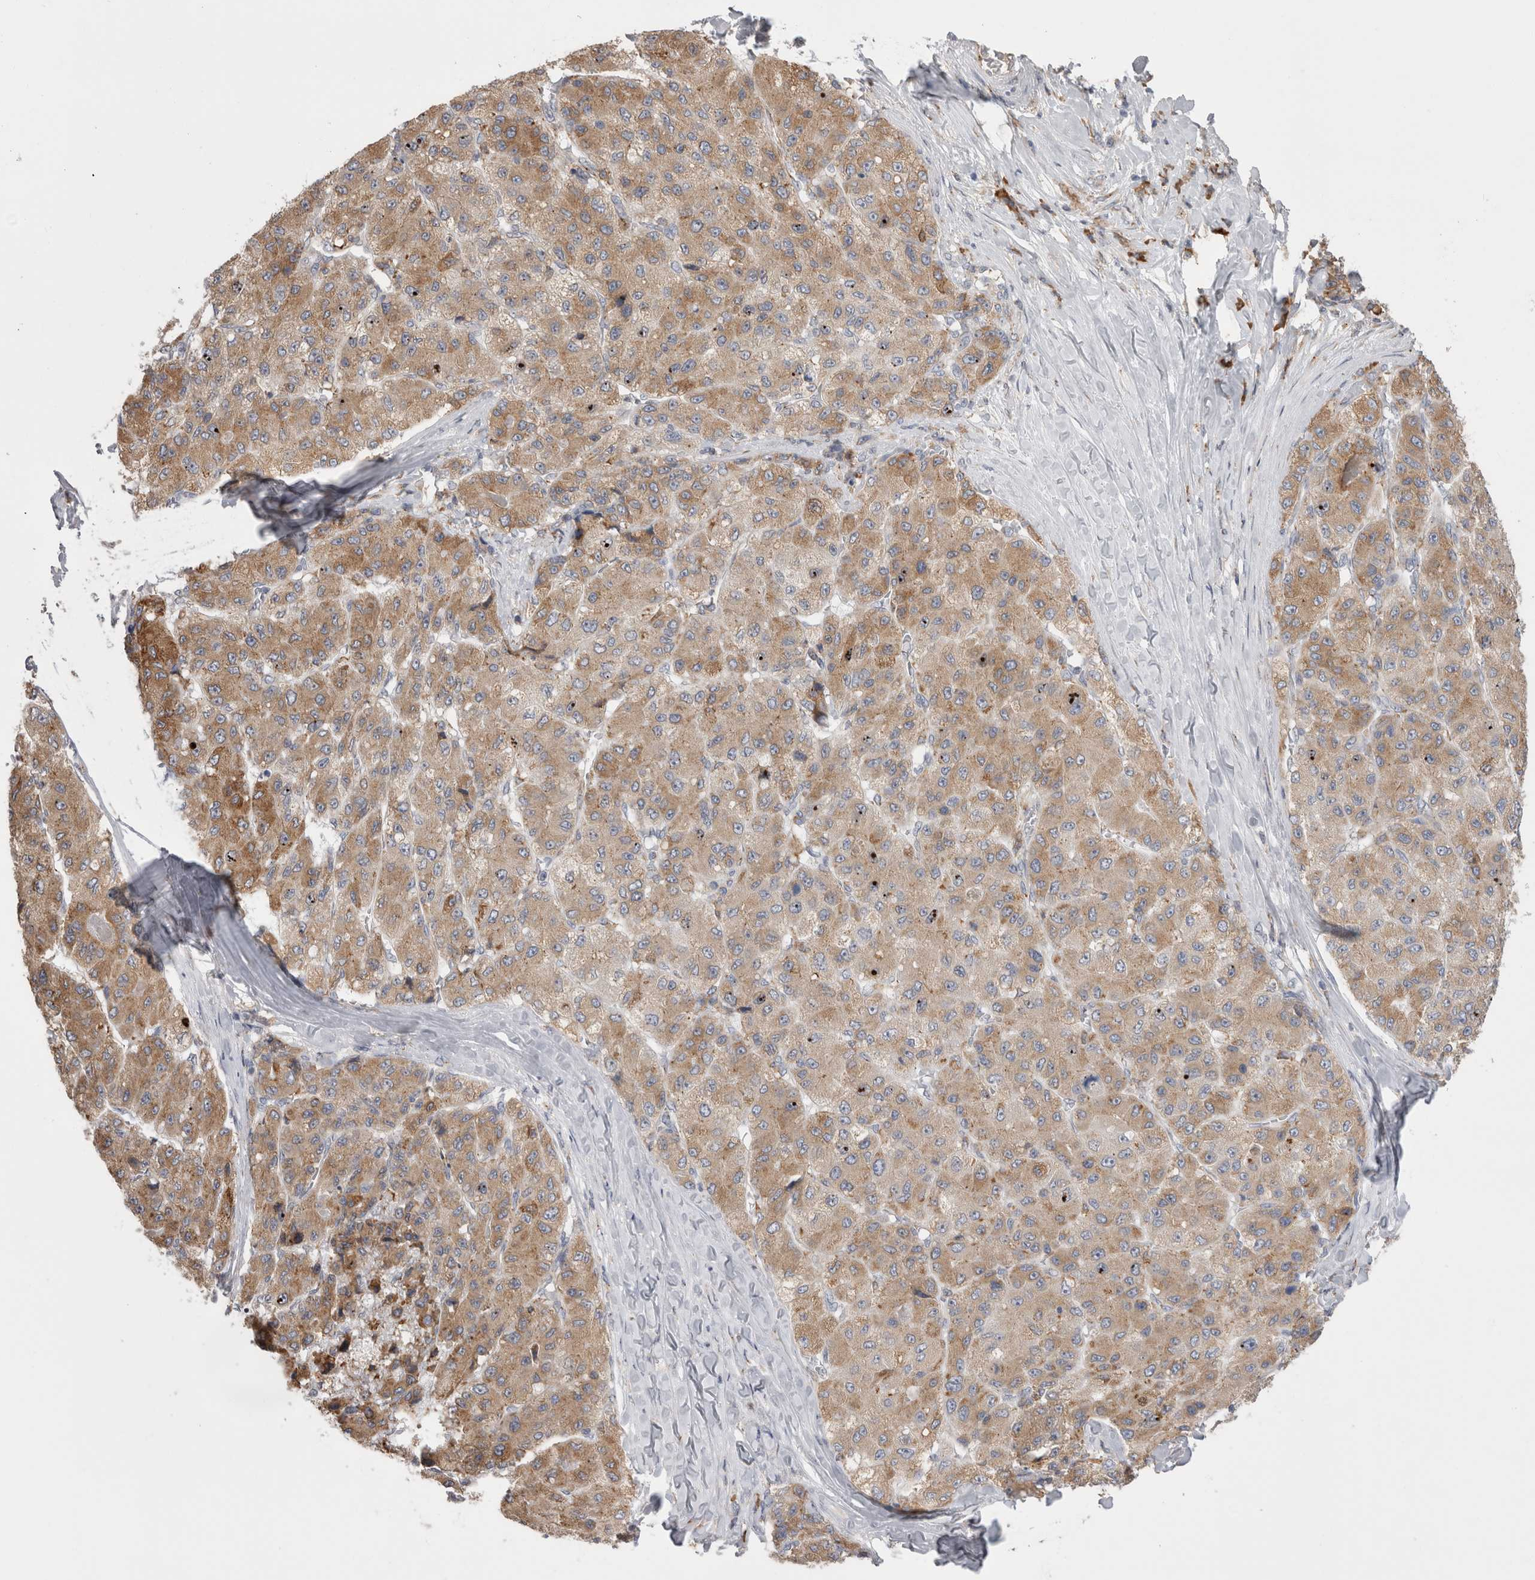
{"staining": {"intensity": "moderate", "quantity": ">75%", "location": "cytoplasmic/membranous"}, "tissue": "liver cancer", "cell_type": "Tumor cells", "image_type": "cancer", "snomed": [{"axis": "morphology", "description": "Carcinoma, Hepatocellular, NOS"}, {"axis": "topography", "description": "Liver"}], "caption": "Human hepatocellular carcinoma (liver) stained for a protein (brown) shows moderate cytoplasmic/membranous positive positivity in about >75% of tumor cells.", "gene": "ZNF341", "patient": {"sex": "male", "age": 80}}